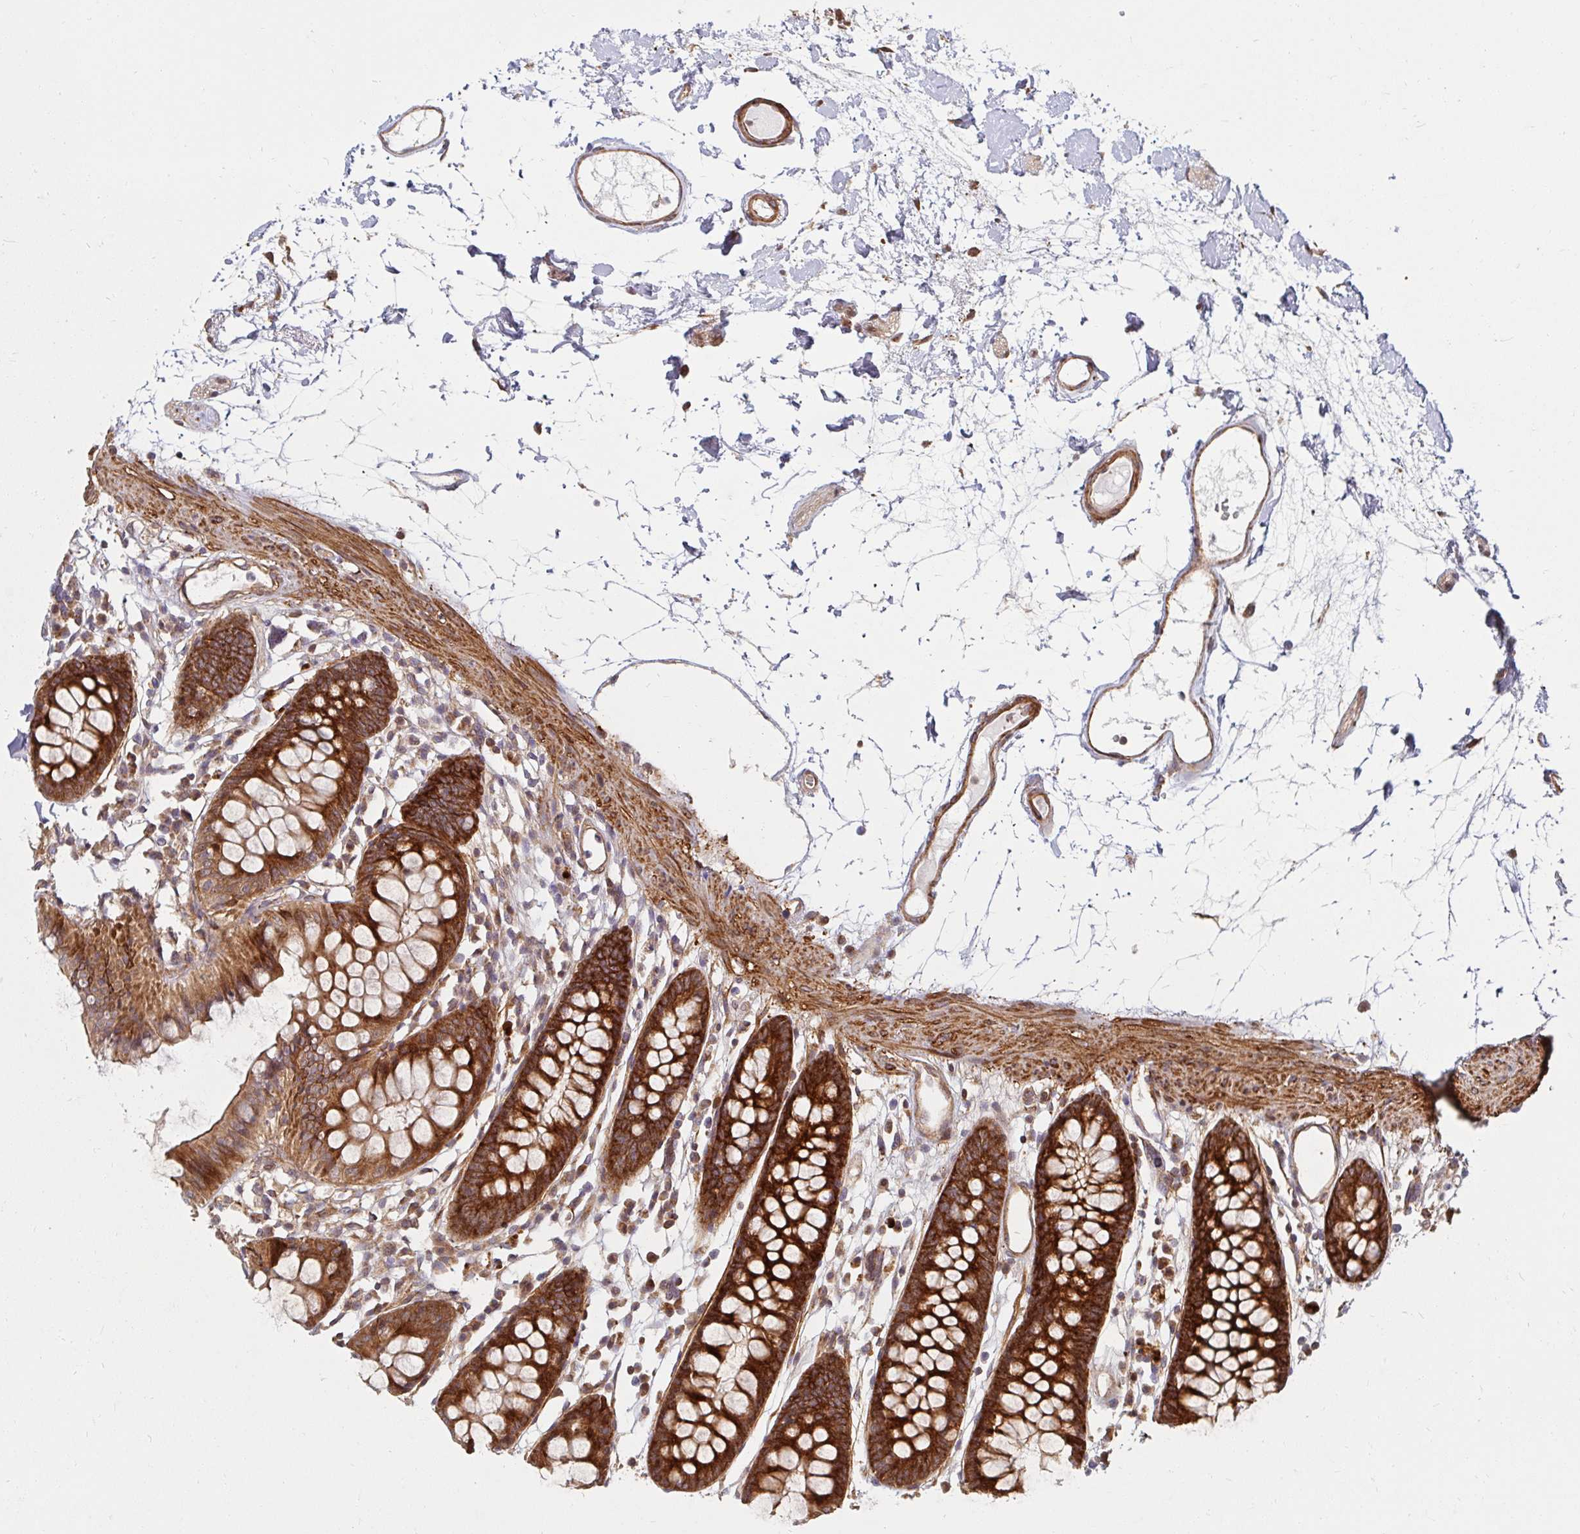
{"staining": {"intensity": "moderate", "quantity": ">75%", "location": "cytoplasmic/membranous"}, "tissue": "colon", "cell_type": "Endothelial cells", "image_type": "normal", "snomed": [{"axis": "morphology", "description": "Normal tissue, NOS"}, {"axis": "topography", "description": "Colon"}], "caption": "Immunohistochemistry (IHC) histopathology image of normal human colon stained for a protein (brown), which exhibits medium levels of moderate cytoplasmic/membranous positivity in about >75% of endothelial cells.", "gene": "BTF3", "patient": {"sex": "female", "age": 84}}